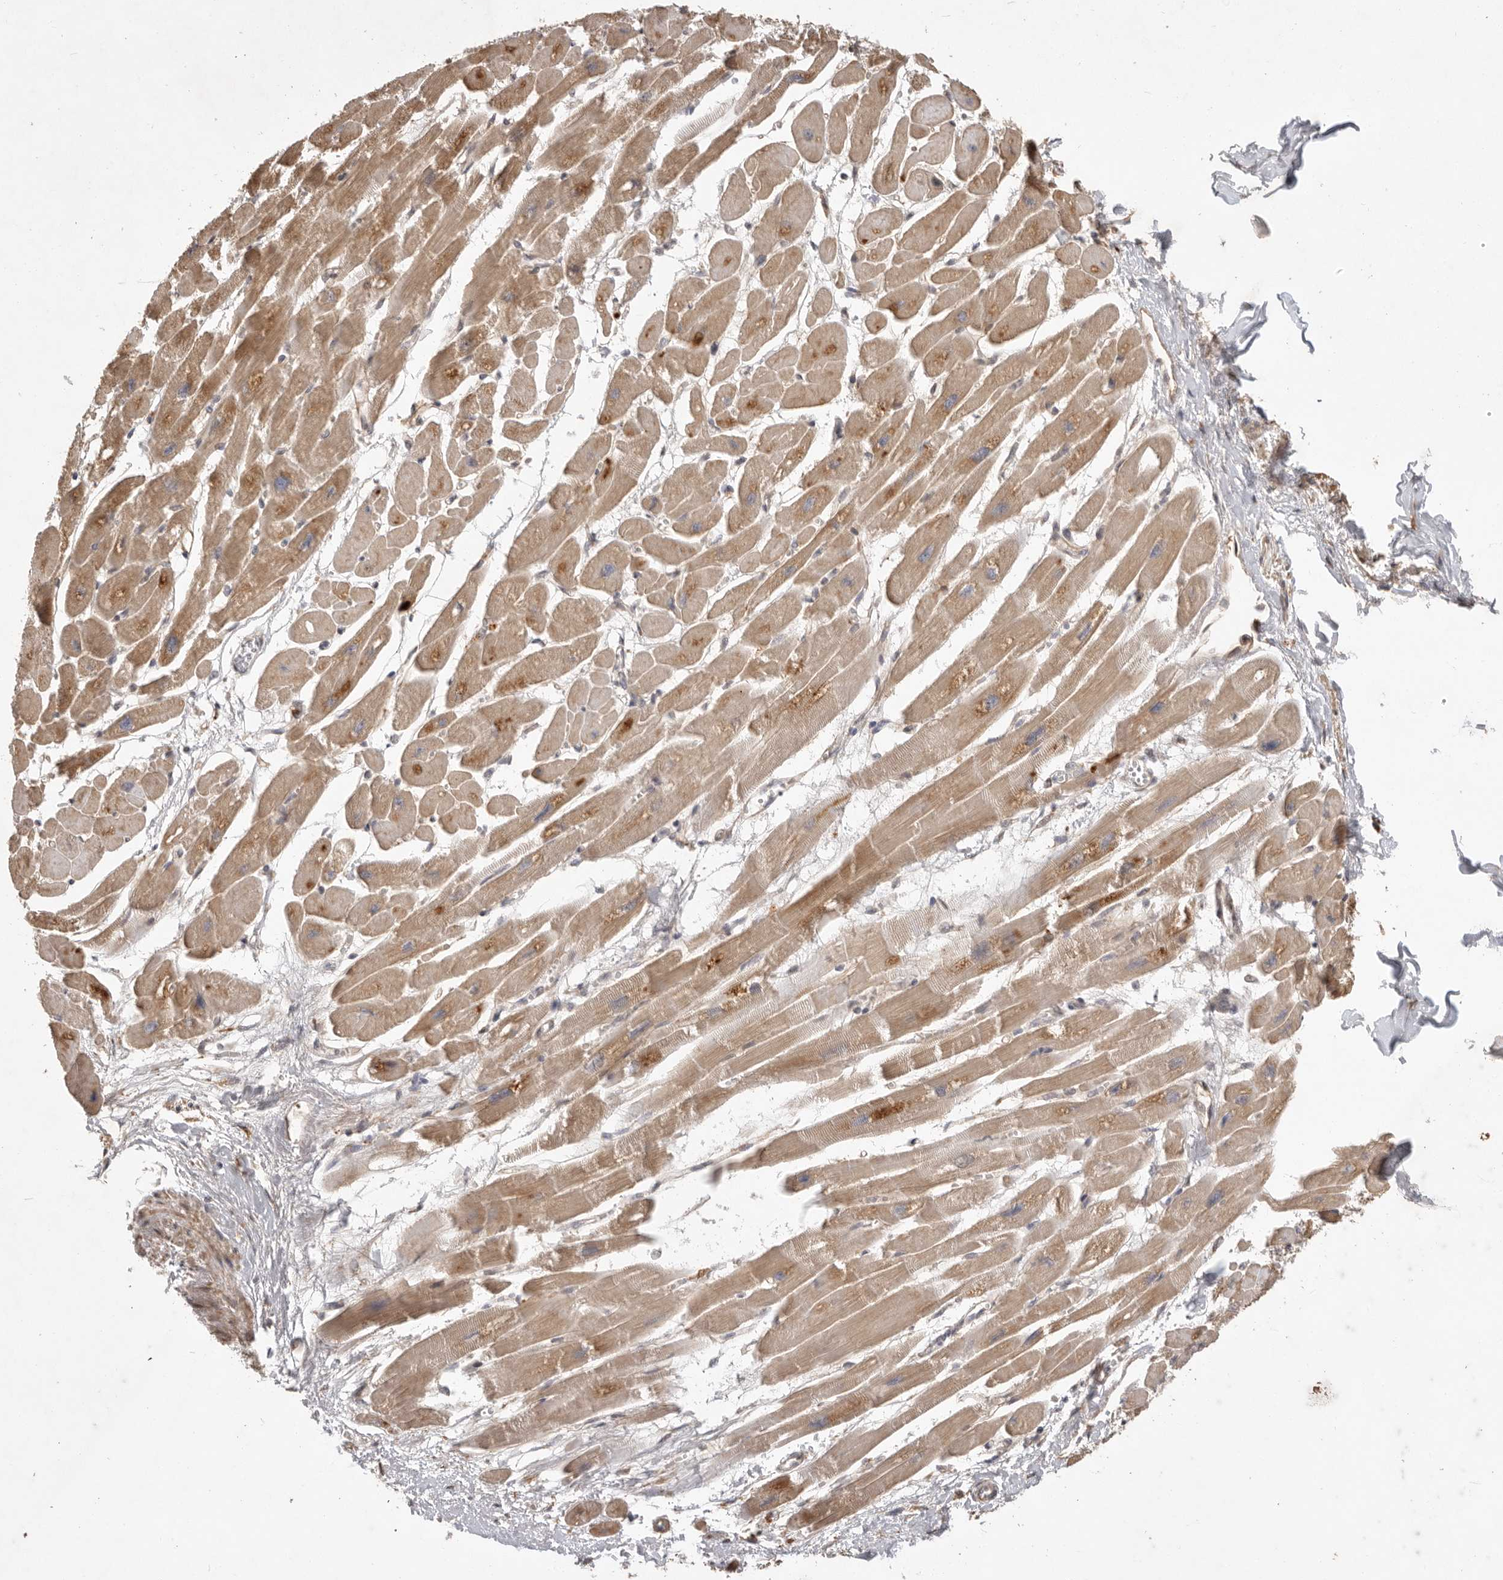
{"staining": {"intensity": "moderate", "quantity": ">75%", "location": "cytoplasmic/membranous"}, "tissue": "heart muscle", "cell_type": "Cardiomyocytes", "image_type": "normal", "snomed": [{"axis": "morphology", "description": "Normal tissue, NOS"}, {"axis": "topography", "description": "Heart"}], "caption": "An image of heart muscle stained for a protein reveals moderate cytoplasmic/membranous brown staining in cardiomyocytes.", "gene": "DPH7", "patient": {"sex": "female", "age": 54}}